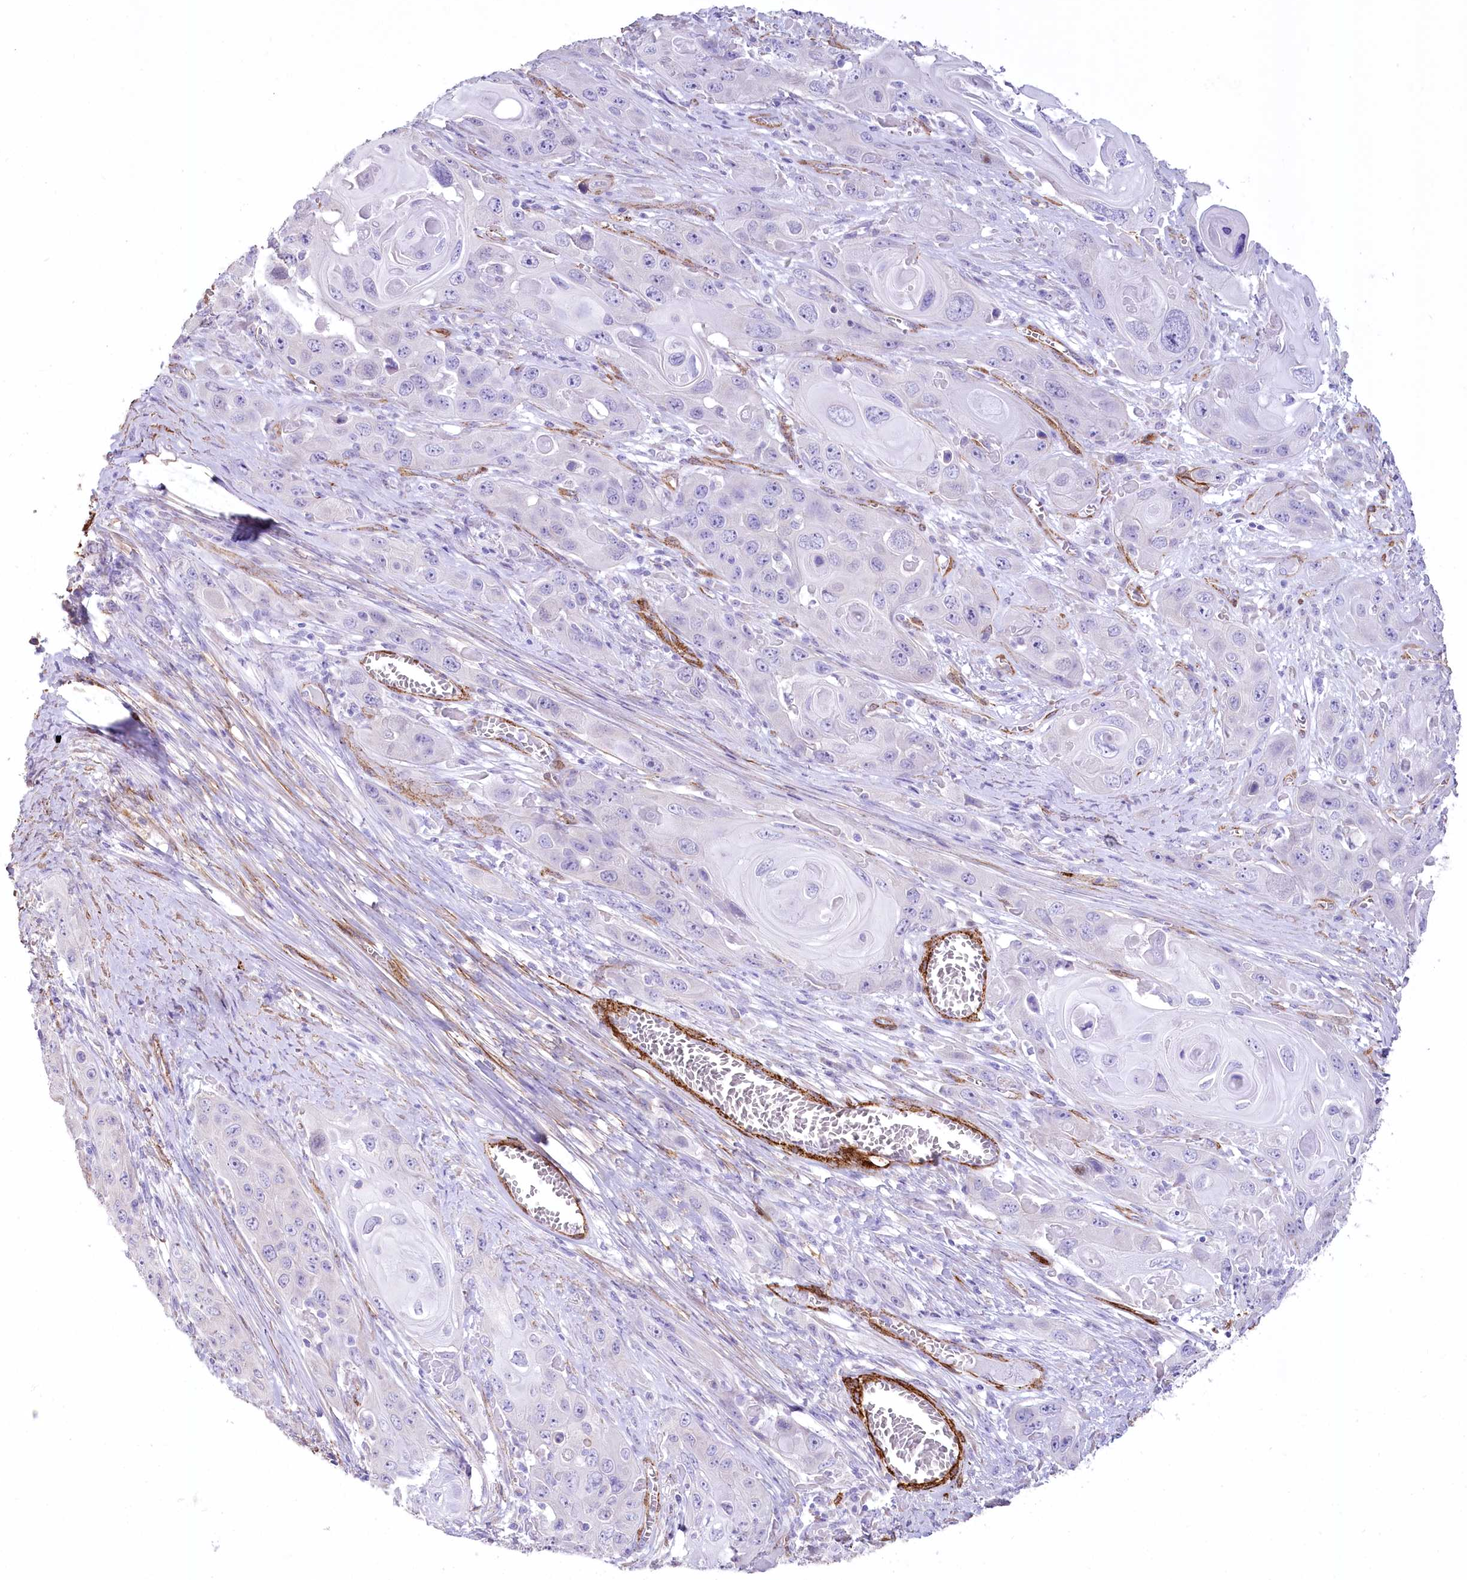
{"staining": {"intensity": "negative", "quantity": "none", "location": "none"}, "tissue": "skin cancer", "cell_type": "Tumor cells", "image_type": "cancer", "snomed": [{"axis": "morphology", "description": "Squamous cell carcinoma, NOS"}, {"axis": "topography", "description": "Skin"}], "caption": "IHC histopathology image of neoplastic tissue: human skin squamous cell carcinoma stained with DAB shows no significant protein staining in tumor cells. (Stains: DAB (3,3'-diaminobenzidine) immunohistochemistry with hematoxylin counter stain, Microscopy: brightfield microscopy at high magnification).", "gene": "SYNPO2", "patient": {"sex": "male", "age": 55}}